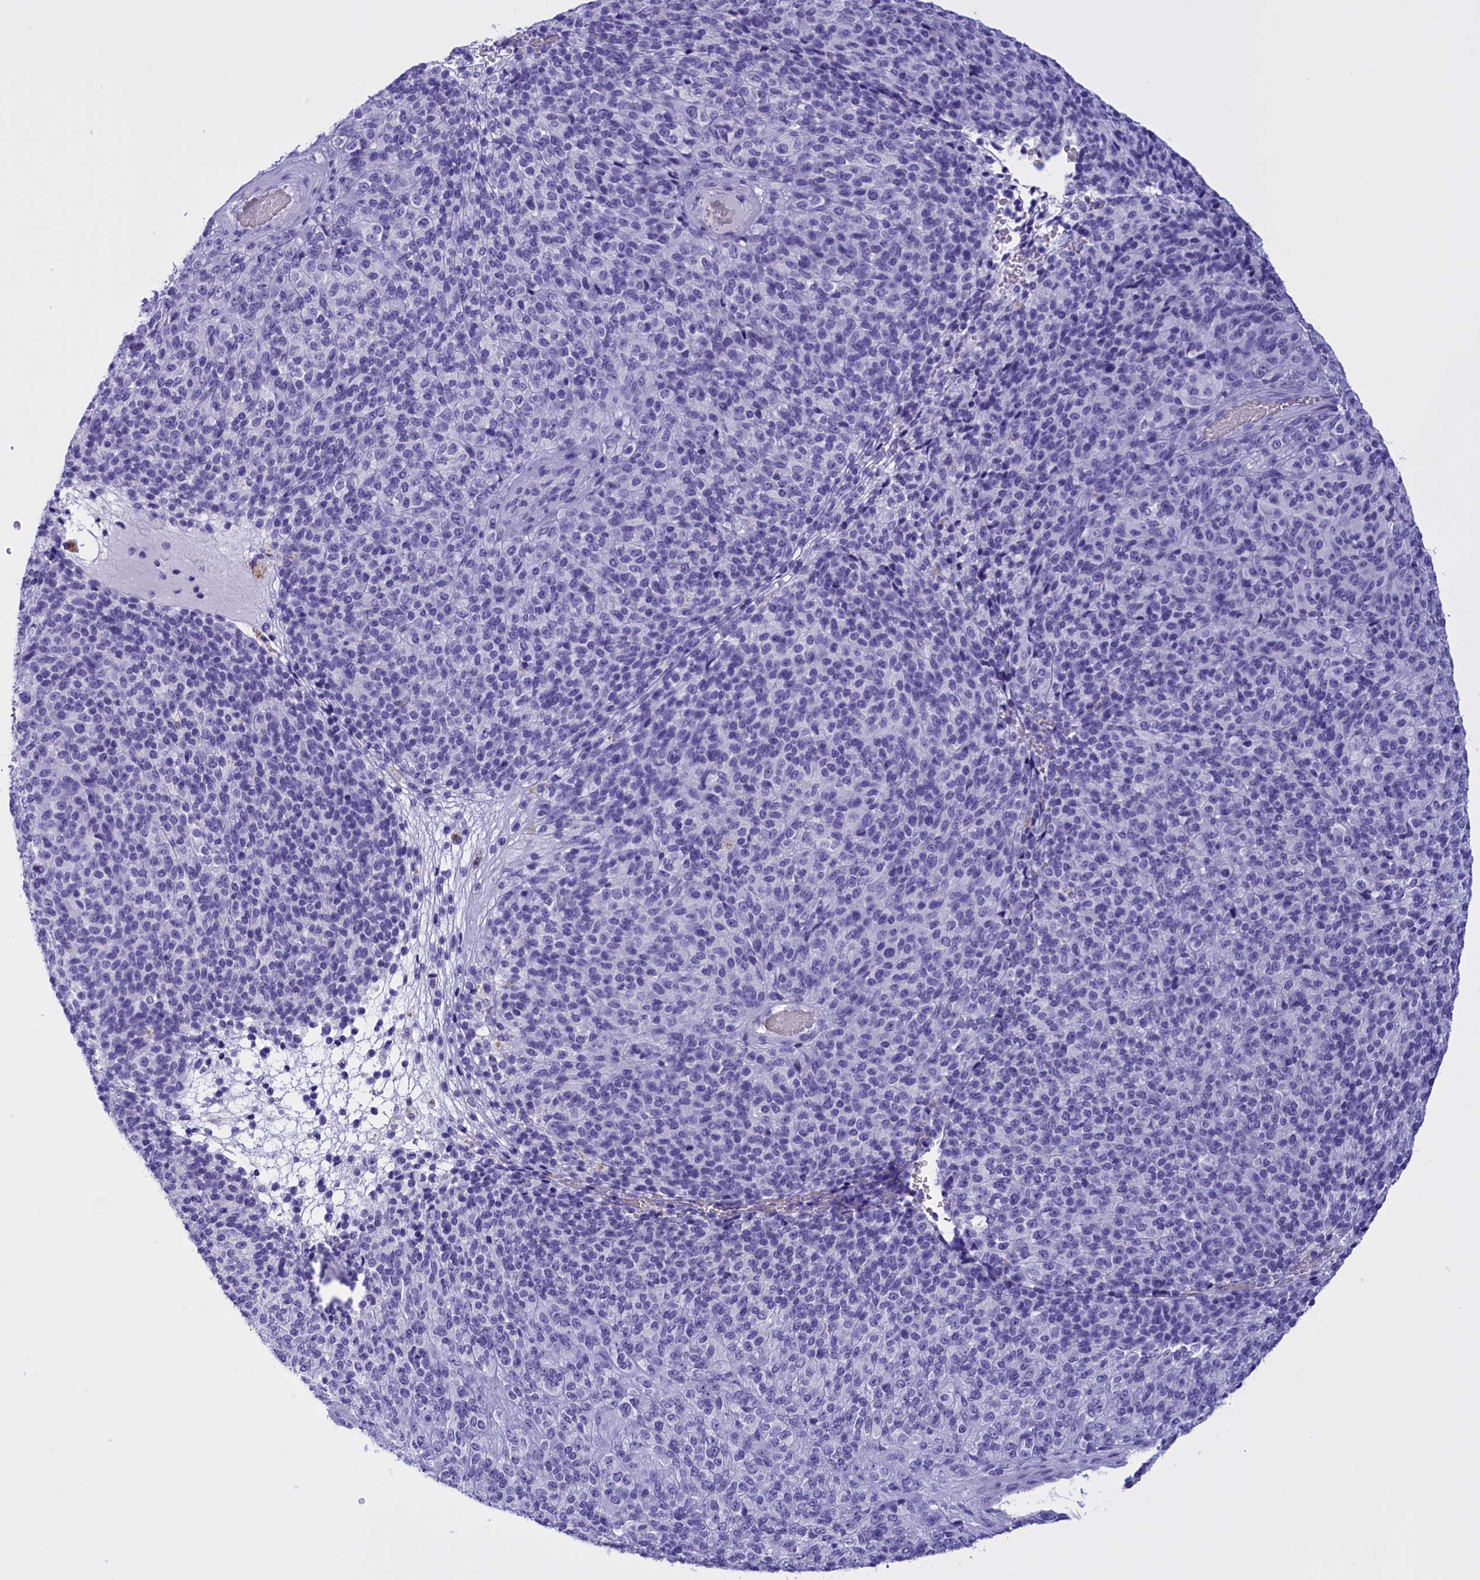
{"staining": {"intensity": "negative", "quantity": "none", "location": "none"}, "tissue": "melanoma", "cell_type": "Tumor cells", "image_type": "cancer", "snomed": [{"axis": "morphology", "description": "Malignant melanoma, Metastatic site"}, {"axis": "topography", "description": "Brain"}], "caption": "Immunohistochemistry (IHC) of melanoma demonstrates no positivity in tumor cells.", "gene": "BRI3", "patient": {"sex": "female", "age": 56}}